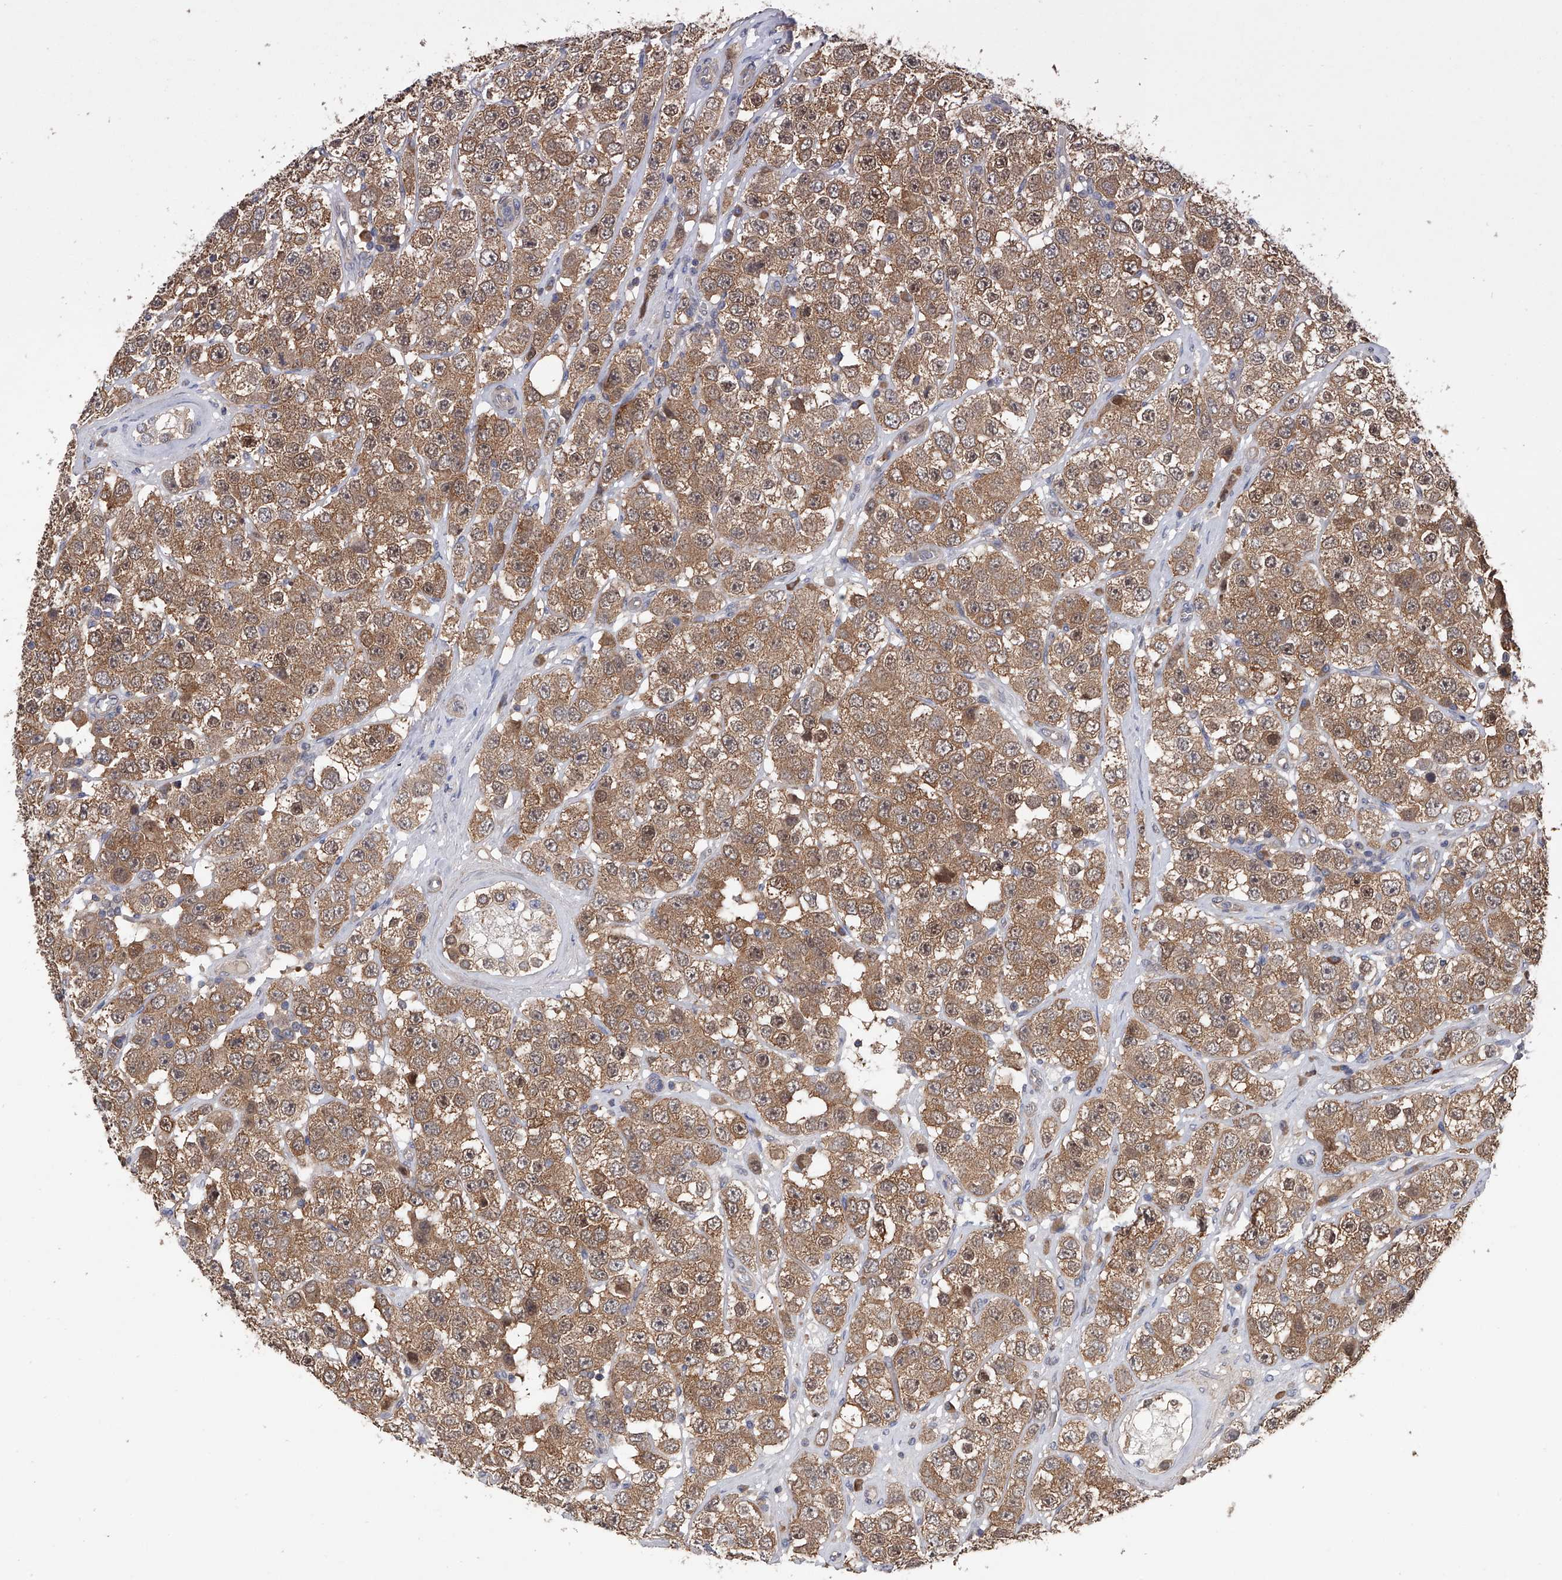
{"staining": {"intensity": "moderate", "quantity": ">75%", "location": "cytoplasmic/membranous"}, "tissue": "testis cancer", "cell_type": "Tumor cells", "image_type": "cancer", "snomed": [{"axis": "morphology", "description": "Seminoma, NOS"}, {"axis": "topography", "description": "Testis"}], "caption": "The image demonstrates immunohistochemical staining of testis cancer (seminoma). There is moderate cytoplasmic/membranous expression is identified in approximately >75% of tumor cells. (Brightfield microscopy of DAB IHC at high magnification).", "gene": "CFAP298", "patient": {"sex": "male", "age": 28}}